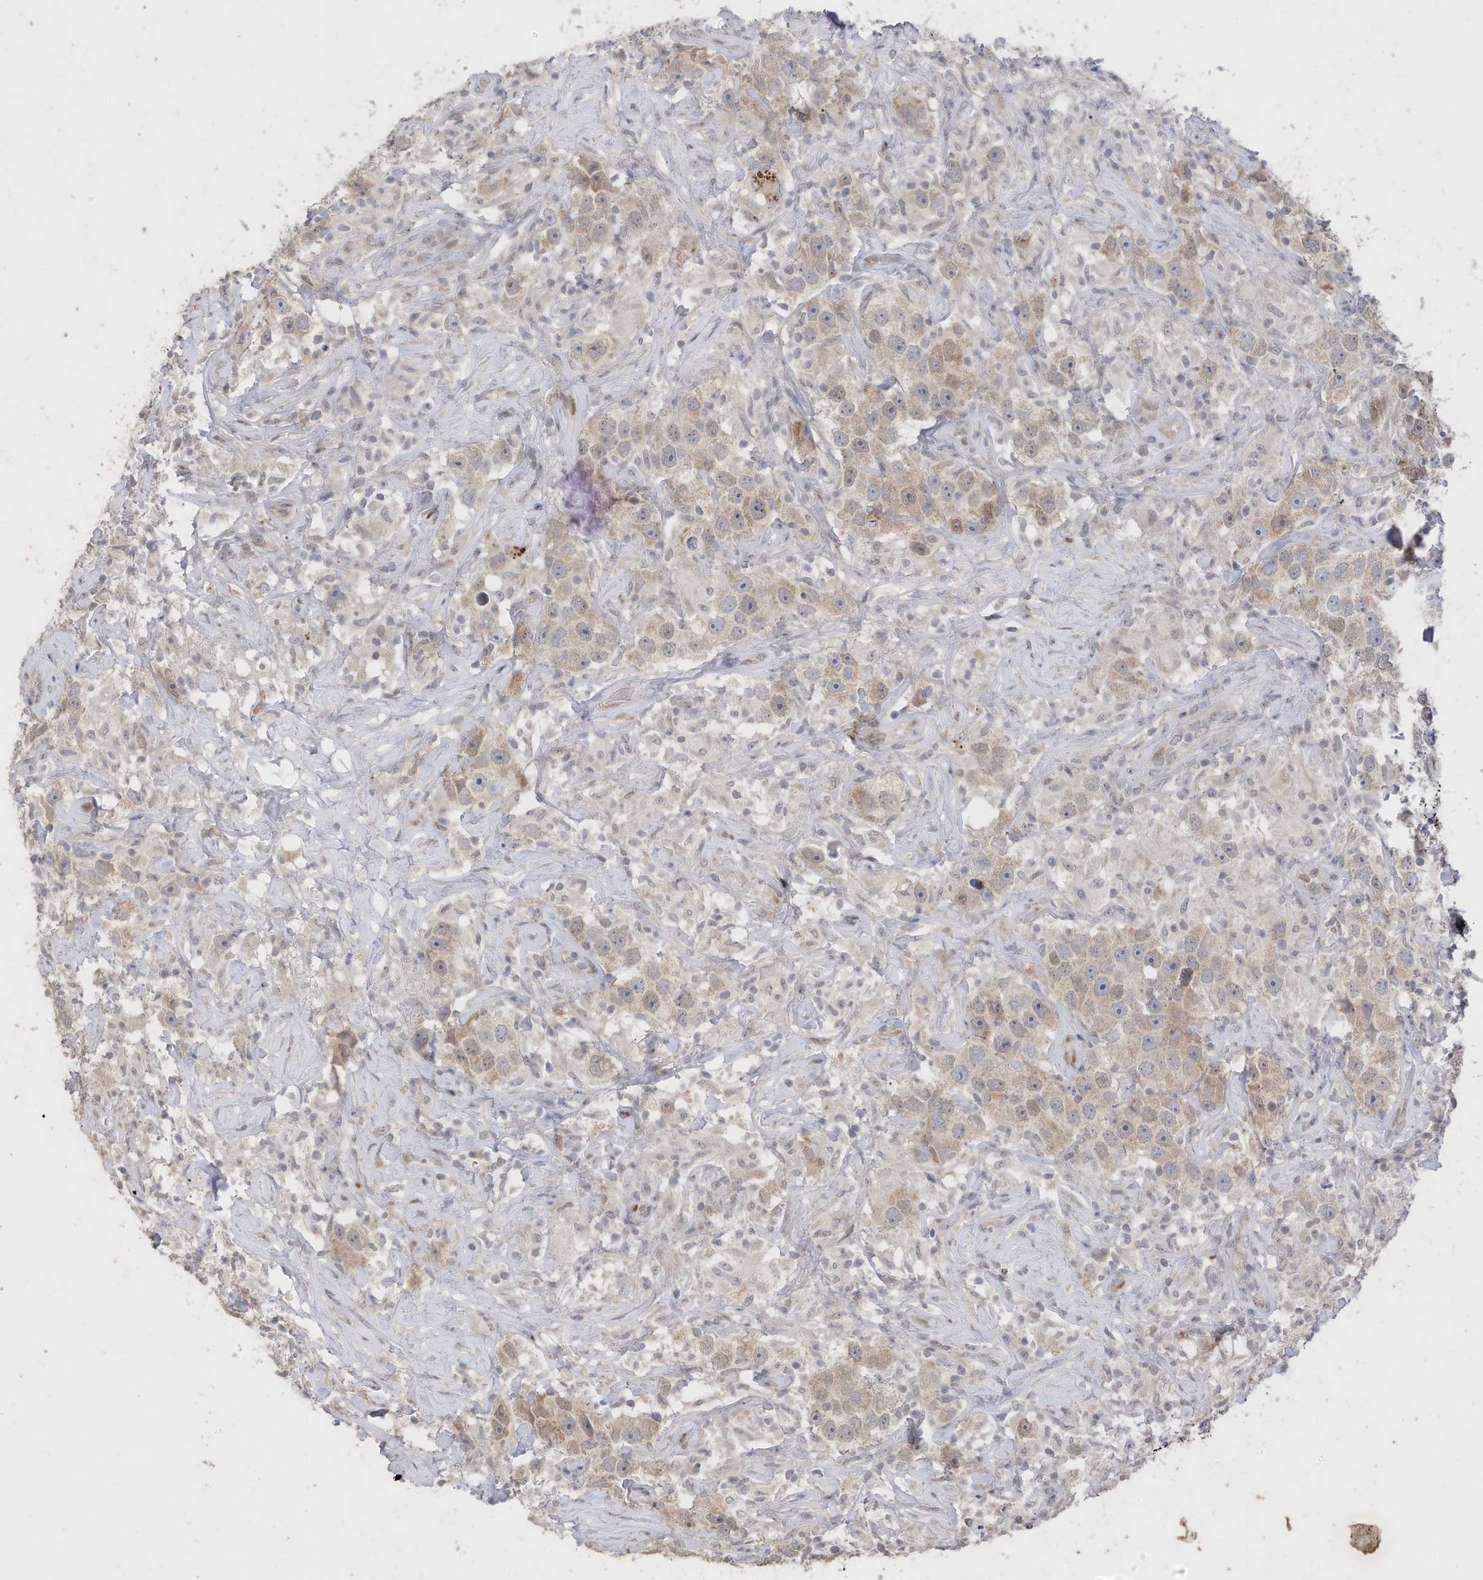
{"staining": {"intensity": "weak", "quantity": "25%-75%", "location": "cytoplasmic/membranous"}, "tissue": "testis cancer", "cell_type": "Tumor cells", "image_type": "cancer", "snomed": [{"axis": "morphology", "description": "Seminoma, NOS"}, {"axis": "topography", "description": "Testis"}], "caption": "Protein expression analysis of seminoma (testis) displays weak cytoplasmic/membranous staining in approximately 25%-75% of tumor cells.", "gene": "RABL3", "patient": {"sex": "male", "age": 49}}